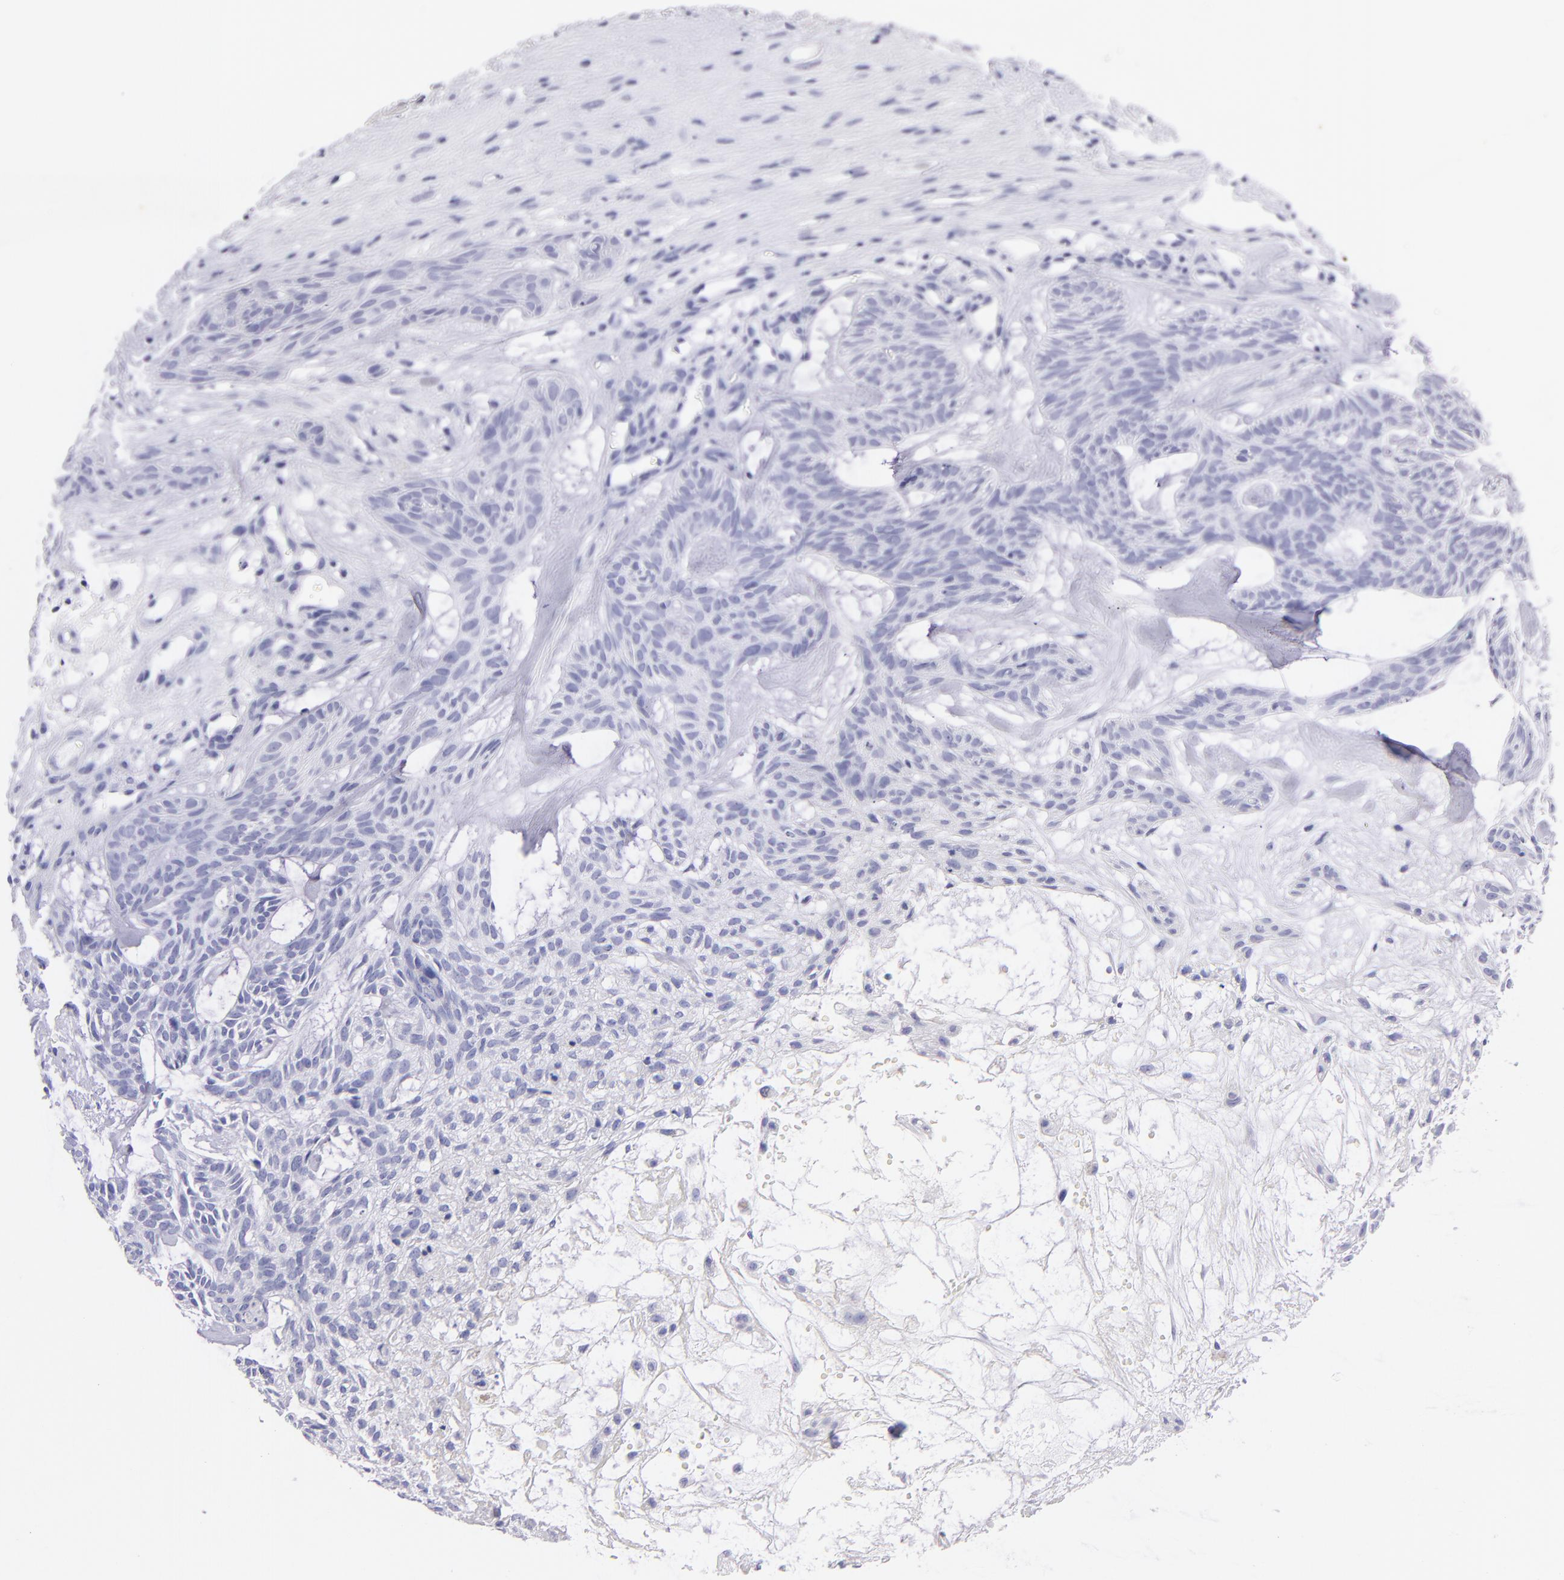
{"staining": {"intensity": "negative", "quantity": "none", "location": "none"}, "tissue": "skin cancer", "cell_type": "Tumor cells", "image_type": "cancer", "snomed": [{"axis": "morphology", "description": "Basal cell carcinoma"}, {"axis": "topography", "description": "Skin"}], "caption": "IHC of basal cell carcinoma (skin) exhibits no staining in tumor cells.", "gene": "UCHL1", "patient": {"sex": "male", "age": 75}}